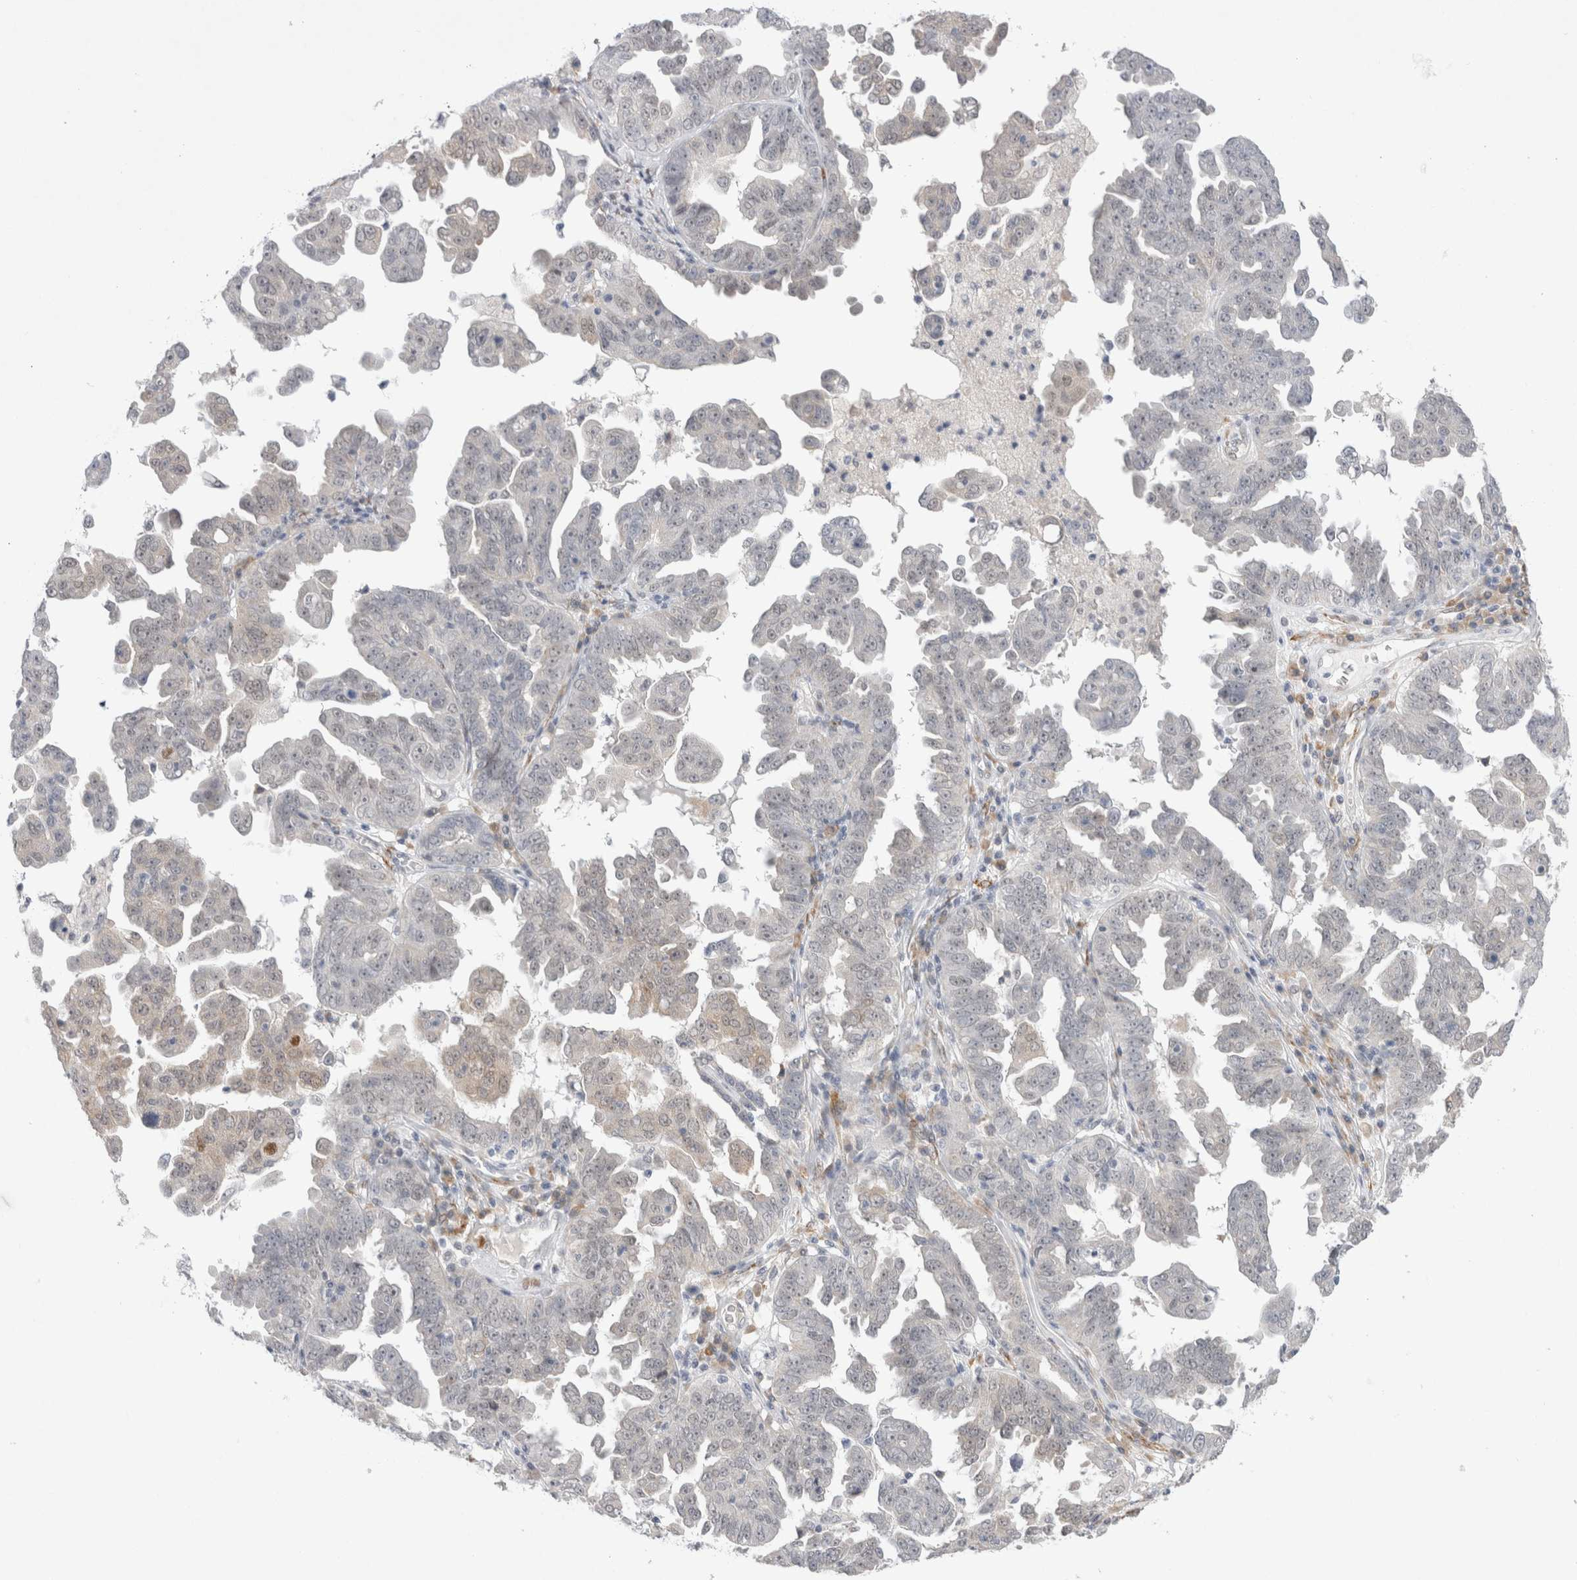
{"staining": {"intensity": "negative", "quantity": "none", "location": "none"}, "tissue": "ovarian cancer", "cell_type": "Tumor cells", "image_type": "cancer", "snomed": [{"axis": "morphology", "description": "Carcinoma, endometroid"}, {"axis": "topography", "description": "Ovary"}], "caption": "High power microscopy micrograph of an immunohistochemistry micrograph of ovarian cancer, revealing no significant expression in tumor cells.", "gene": "TRMT1L", "patient": {"sex": "female", "age": 62}}